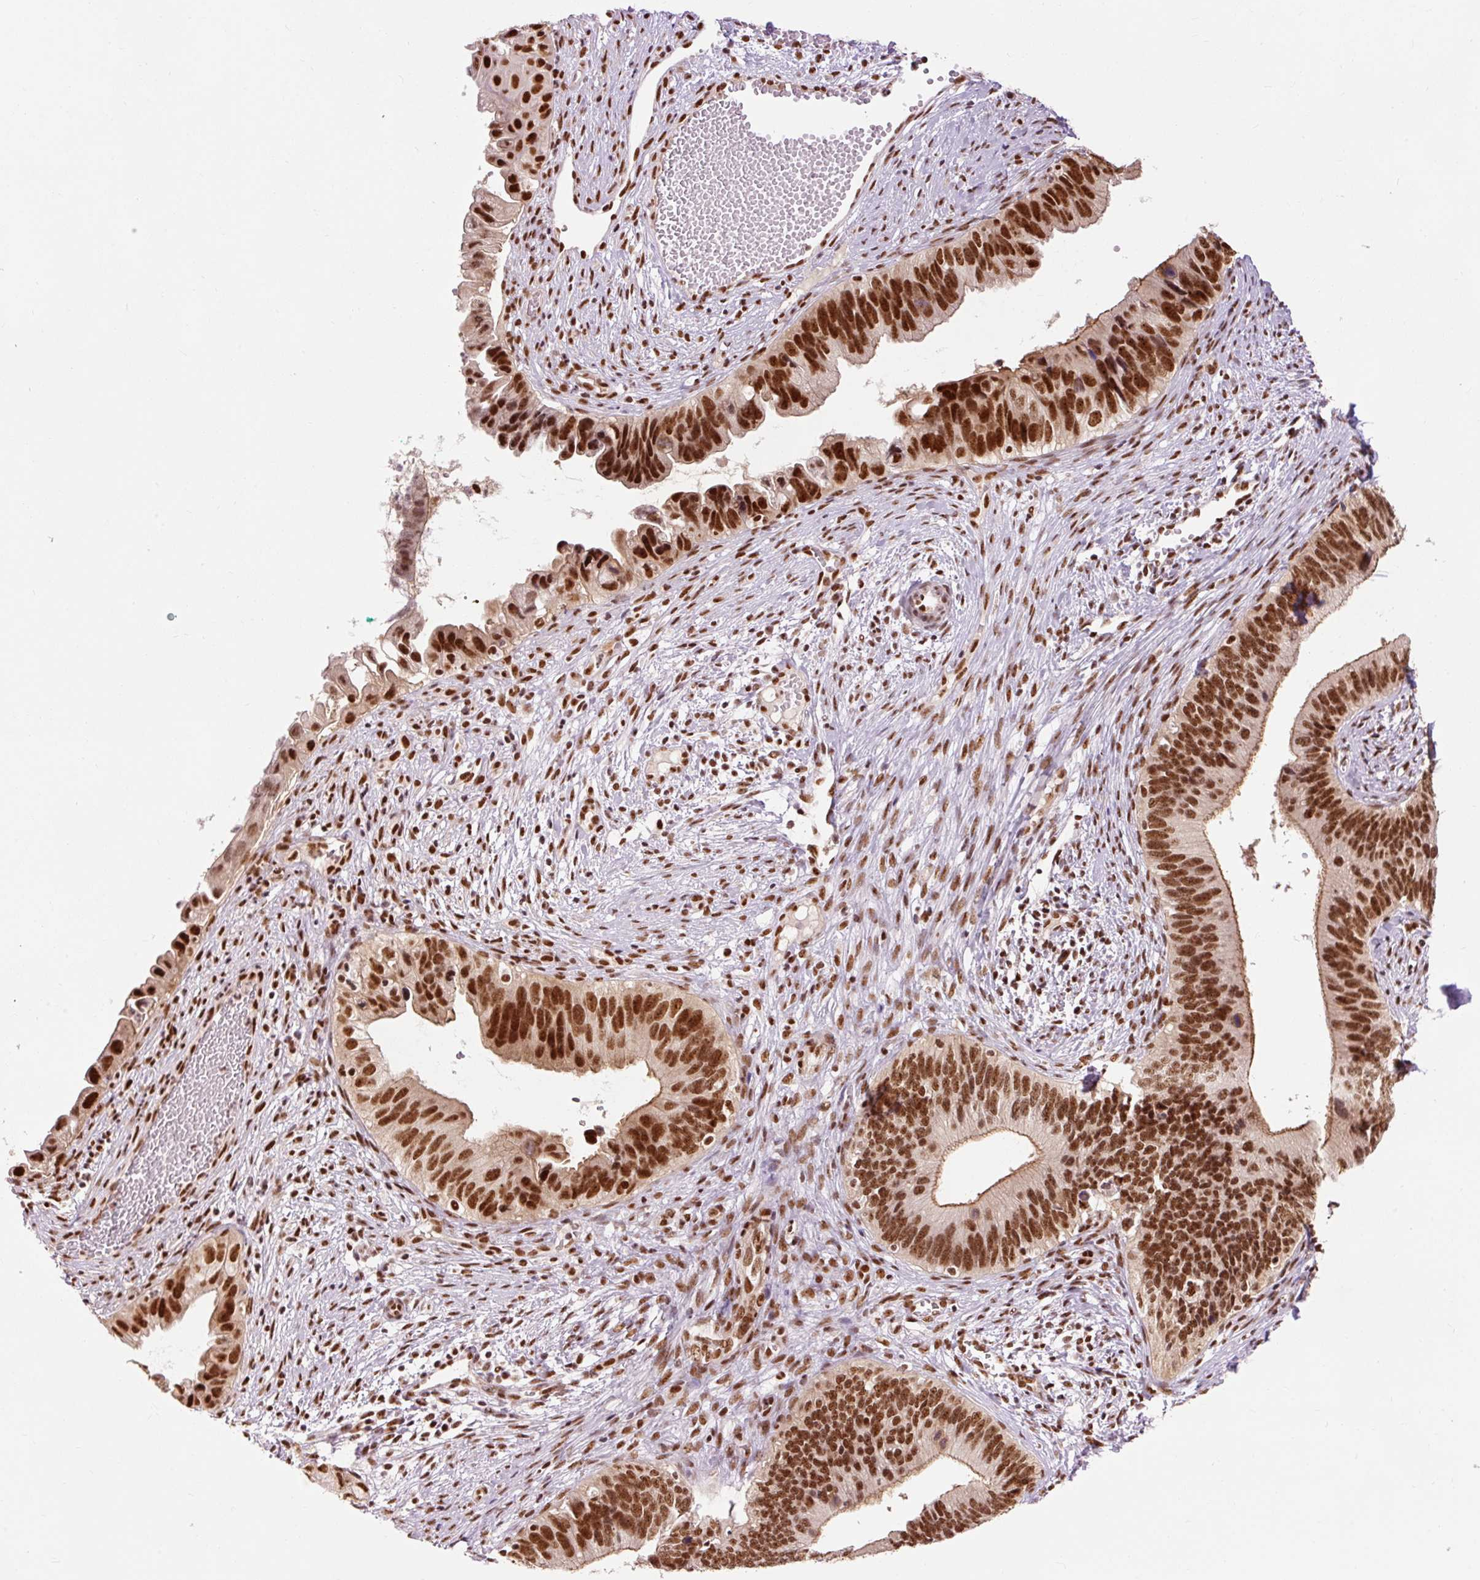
{"staining": {"intensity": "strong", "quantity": ">75%", "location": "cytoplasmic/membranous,nuclear"}, "tissue": "cervical cancer", "cell_type": "Tumor cells", "image_type": "cancer", "snomed": [{"axis": "morphology", "description": "Adenocarcinoma, NOS"}, {"axis": "topography", "description": "Cervix"}], "caption": "A micrograph showing strong cytoplasmic/membranous and nuclear expression in approximately >75% of tumor cells in cervical cancer, as visualized by brown immunohistochemical staining.", "gene": "ZBTB44", "patient": {"sex": "female", "age": 42}}